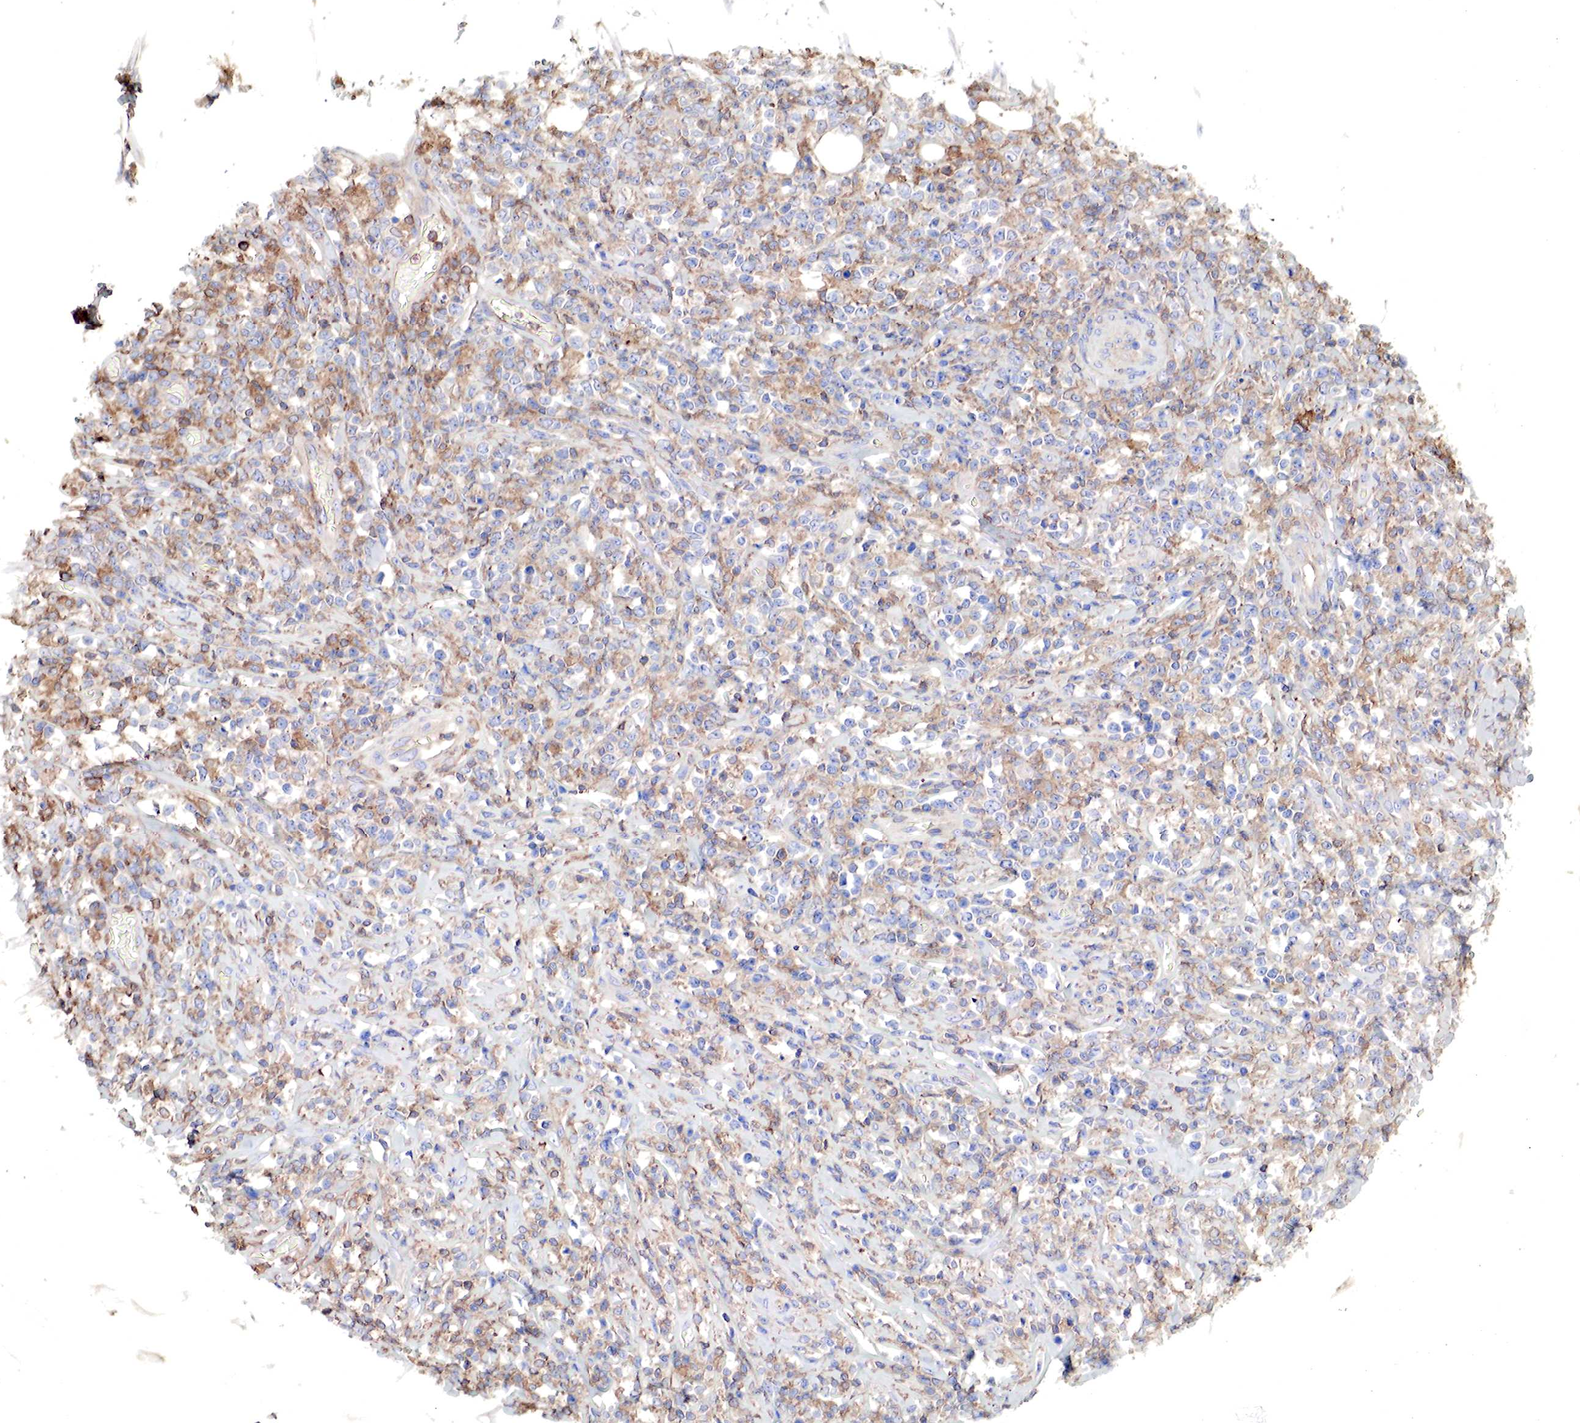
{"staining": {"intensity": "weak", "quantity": ">75%", "location": "cytoplasmic/membranous"}, "tissue": "lymphoma", "cell_type": "Tumor cells", "image_type": "cancer", "snomed": [{"axis": "morphology", "description": "Malignant lymphoma, non-Hodgkin's type, High grade"}, {"axis": "topography", "description": "Colon"}], "caption": "Protein expression analysis of human lymphoma reveals weak cytoplasmic/membranous staining in about >75% of tumor cells.", "gene": "G6PD", "patient": {"sex": "male", "age": 82}}